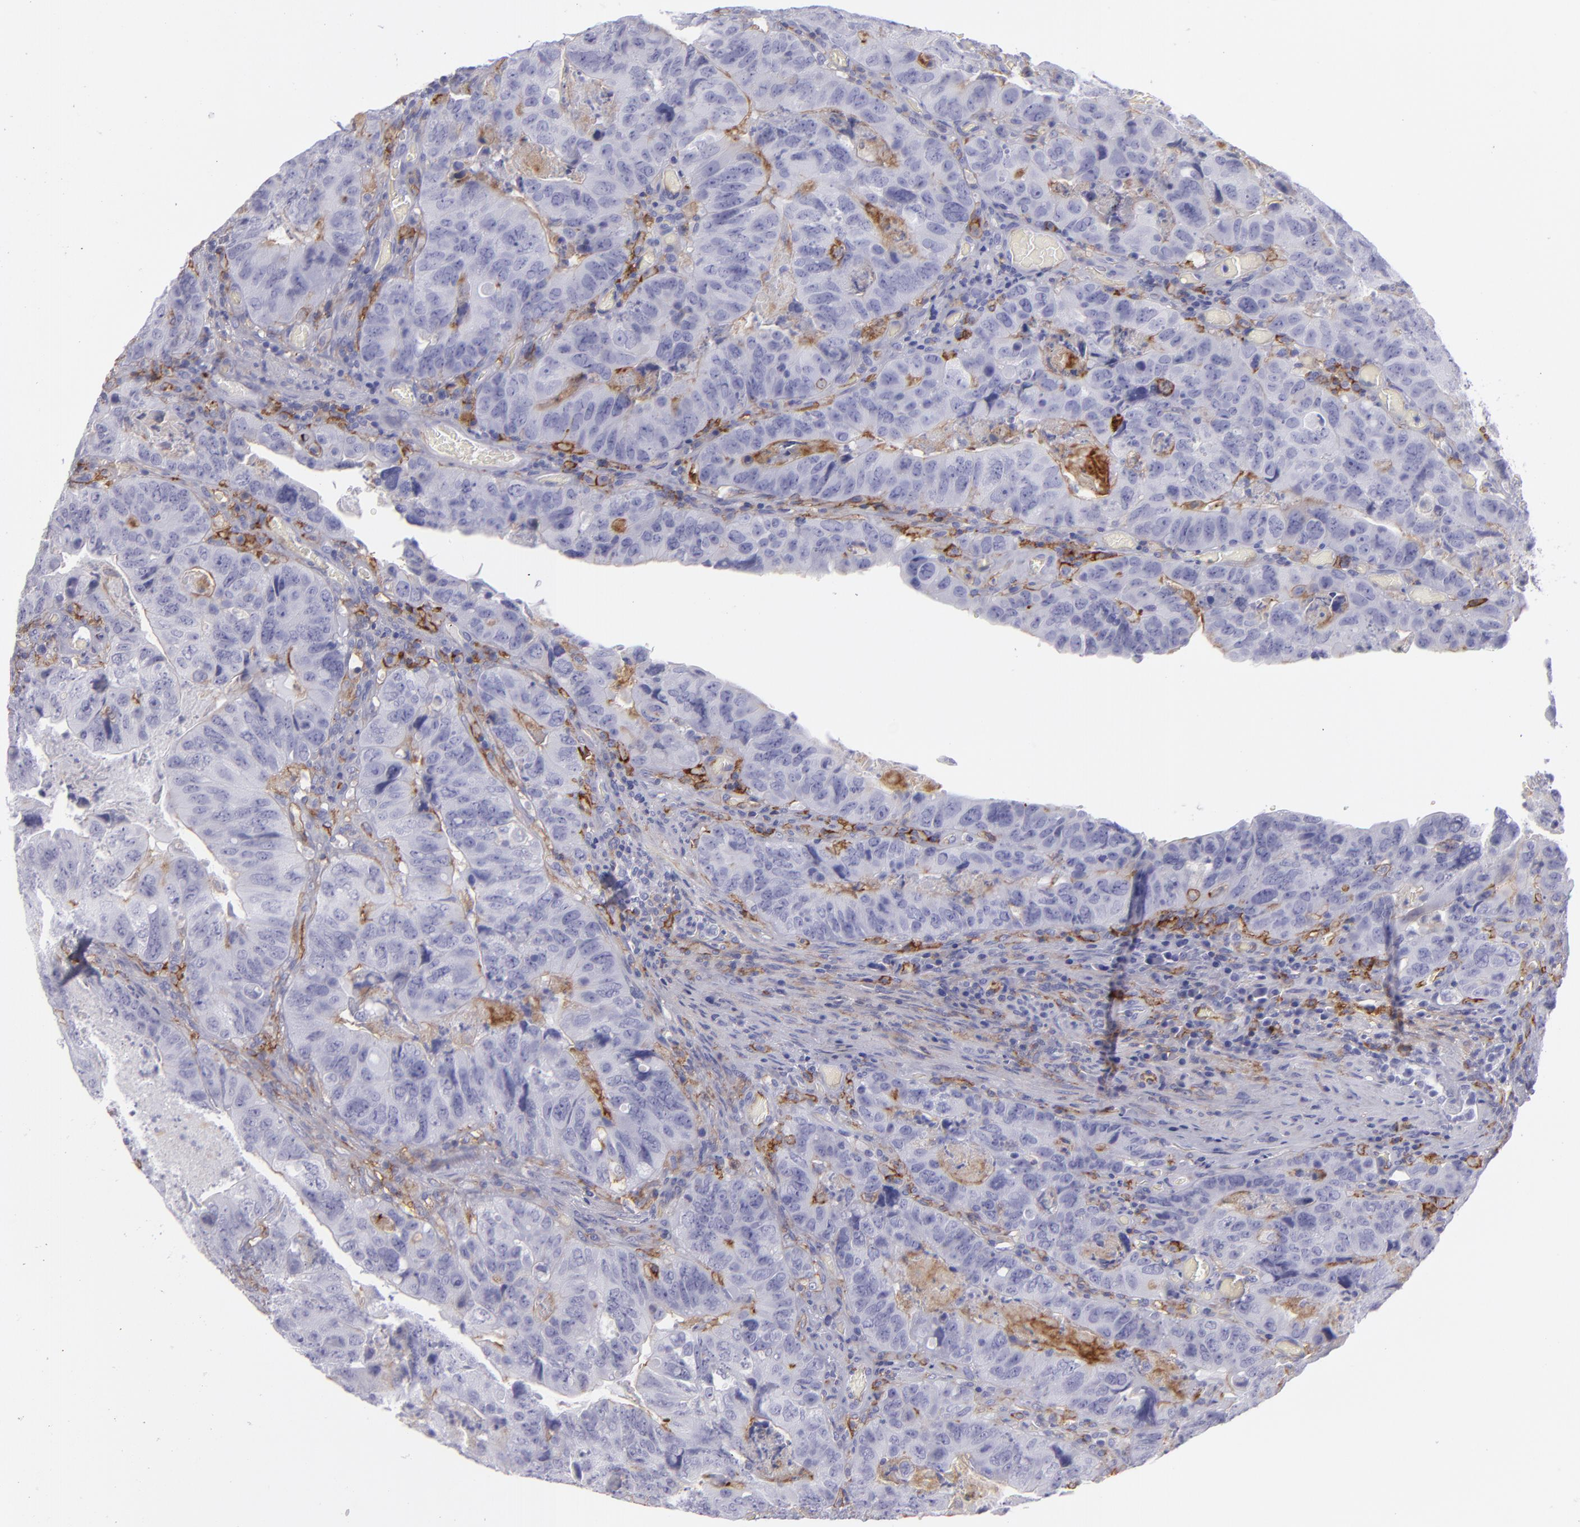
{"staining": {"intensity": "moderate", "quantity": "<25%", "location": "cytoplasmic/membranous"}, "tissue": "colorectal cancer", "cell_type": "Tumor cells", "image_type": "cancer", "snomed": [{"axis": "morphology", "description": "Adenocarcinoma, NOS"}, {"axis": "topography", "description": "Rectum"}], "caption": "Immunohistochemistry (IHC) image of human colorectal adenocarcinoma stained for a protein (brown), which exhibits low levels of moderate cytoplasmic/membranous staining in about <25% of tumor cells.", "gene": "ACE", "patient": {"sex": "female", "age": 82}}